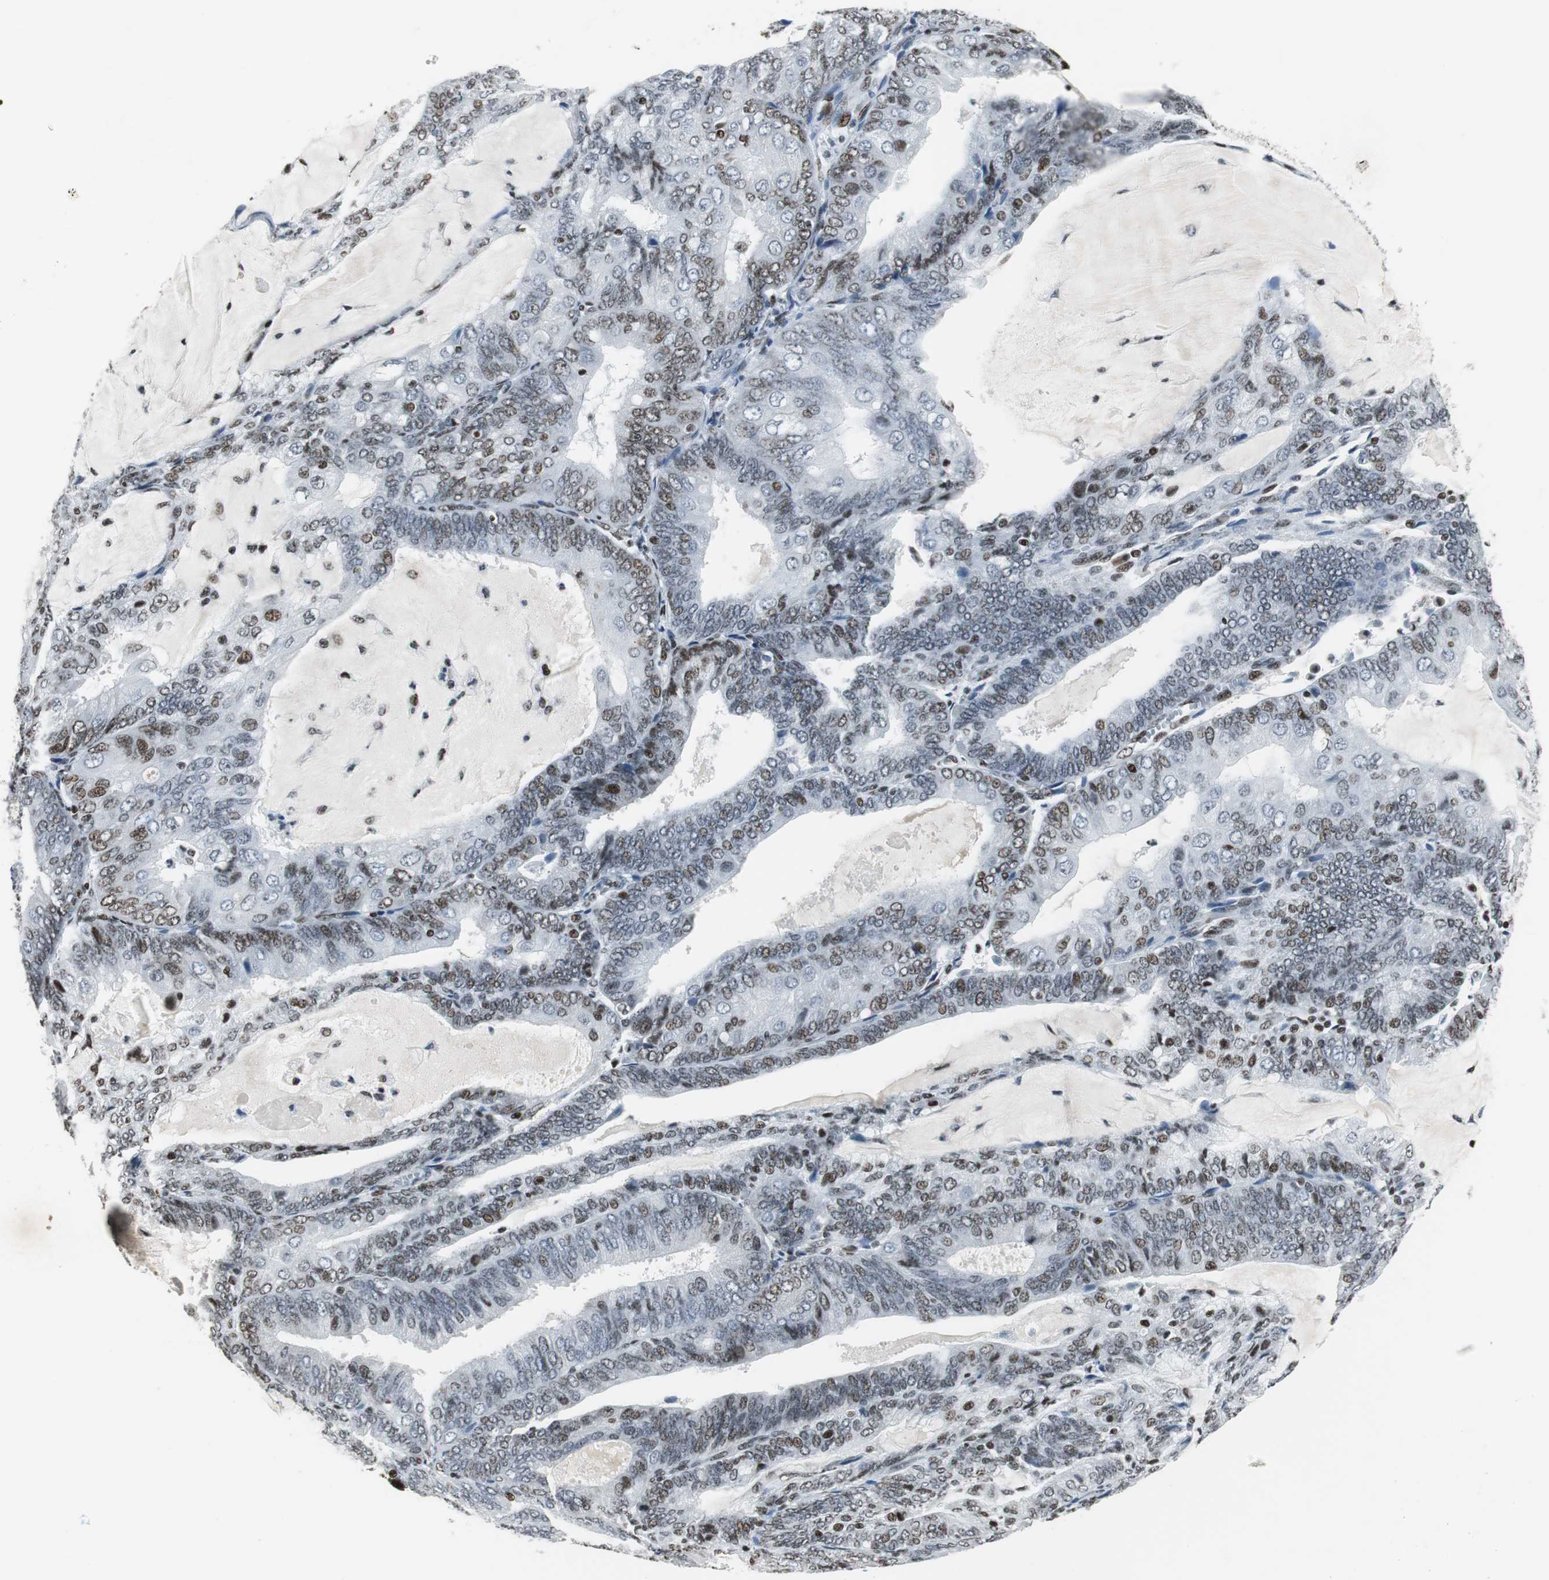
{"staining": {"intensity": "weak", "quantity": ">75%", "location": "nuclear"}, "tissue": "endometrial cancer", "cell_type": "Tumor cells", "image_type": "cancer", "snomed": [{"axis": "morphology", "description": "Adenocarcinoma, NOS"}, {"axis": "topography", "description": "Endometrium"}], "caption": "A brown stain labels weak nuclear staining of a protein in endometrial adenocarcinoma tumor cells. (Brightfield microscopy of DAB IHC at high magnification).", "gene": "RBBP4", "patient": {"sex": "female", "age": 81}}